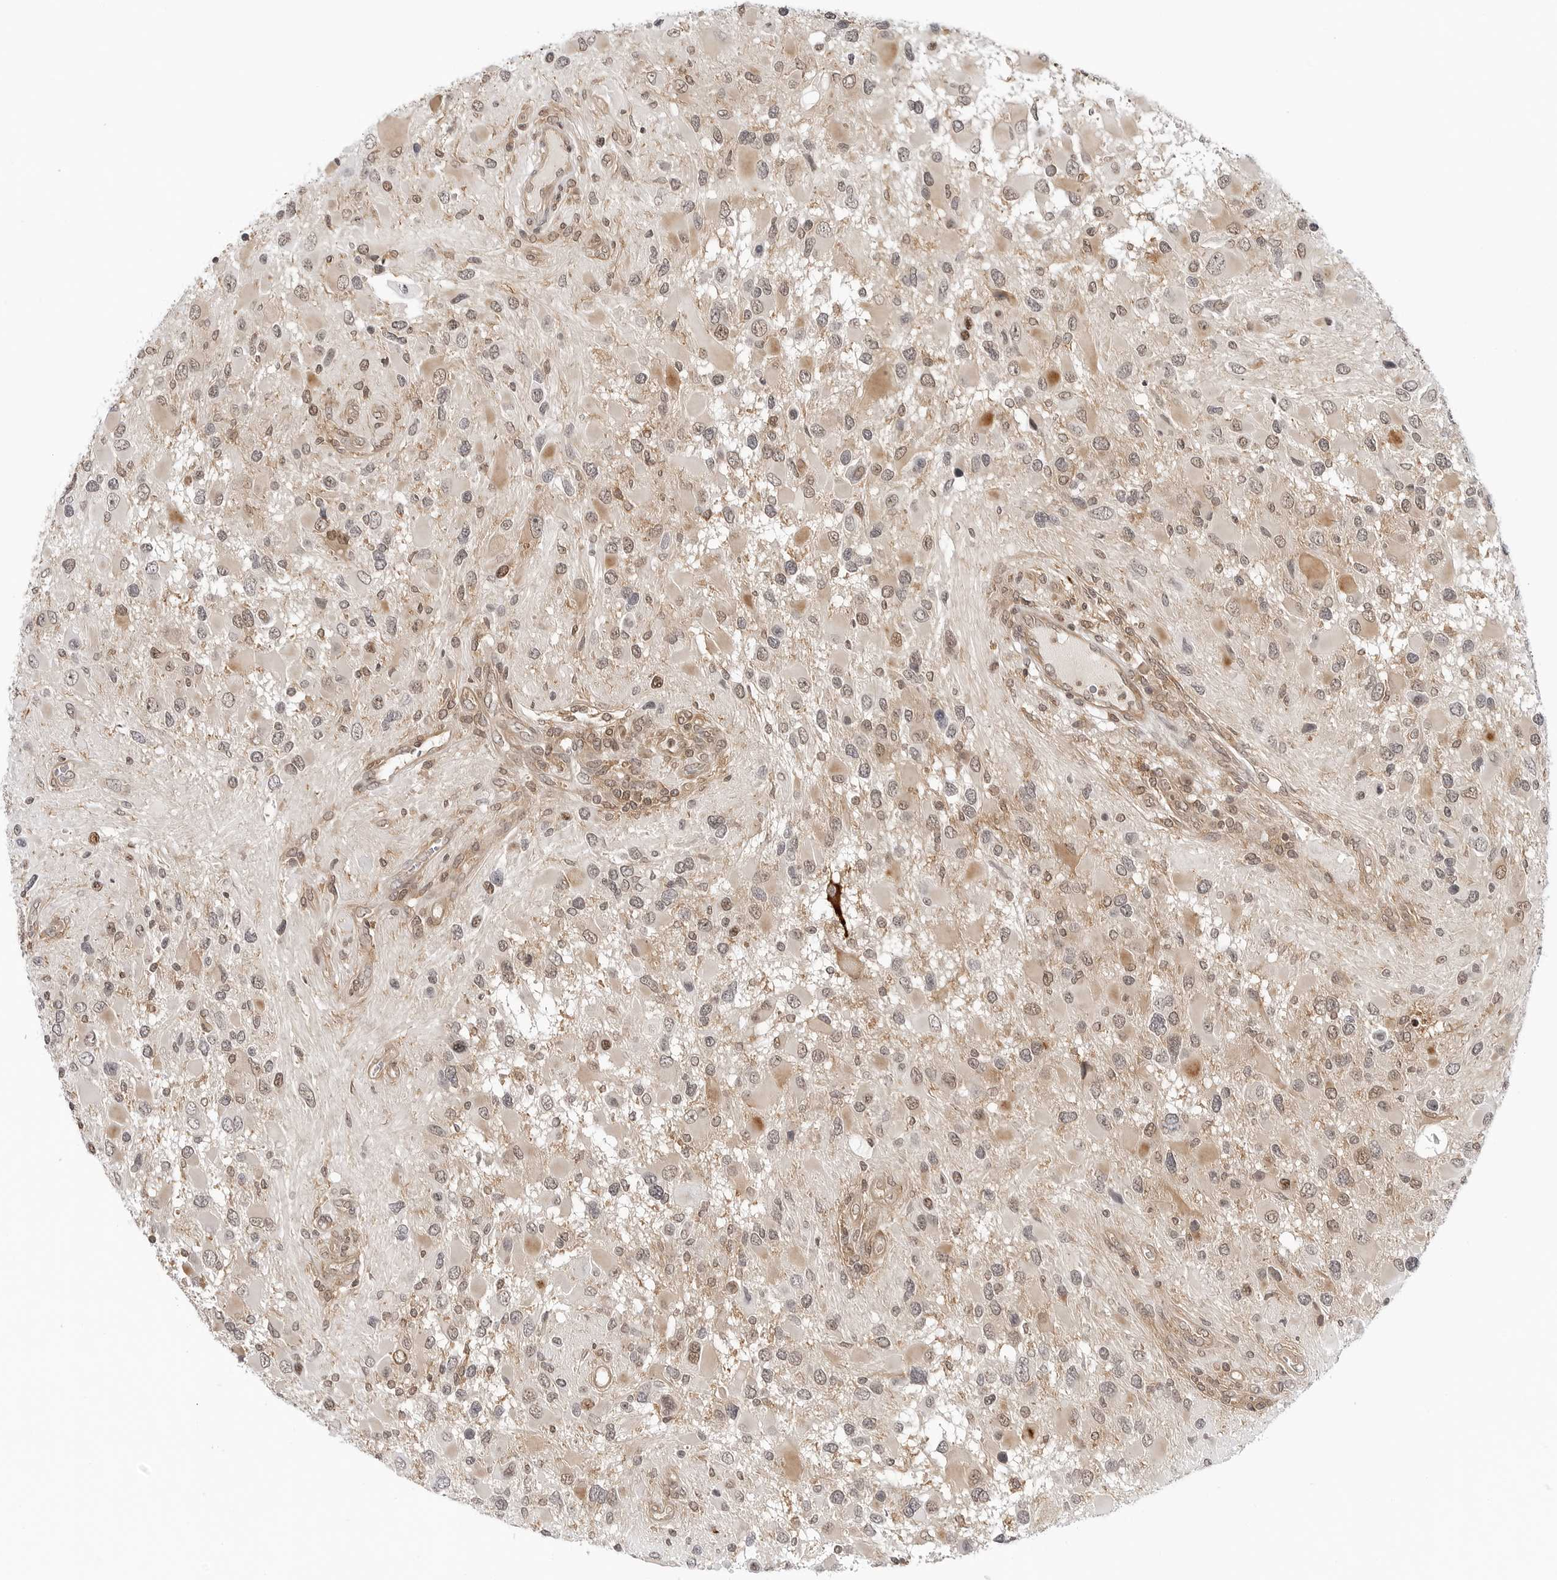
{"staining": {"intensity": "weak", "quantity": "25%-75%", "location": "cytoplasmic/membranous,nuclear"}, "tissue": "glioma", "cell_type": "Tumor cells", "image_type": "cancer", "snomed": [{"axis": "morphology", "description": "Glioma, malignant, High grade"}, {"axis": "topography", "description": "Brain"}], "caption": "Immunohistochemistry staining of malignant high-grade glioma, which exhibits low levels of weak cytoplasmic/membranous and nuclear positivity in approximately 25%-75% of tumor cells indicating weak cytoplasmic/membranous and nuclear protein positivity. The staining was performed using DAB (3,3'-diaminobenzidine) (brown) for protein detection and nuclei were counterstained in hematoxylin (blue).", "gene": "MAP2K5", "patient": {"sex": "male", "age": 53}}